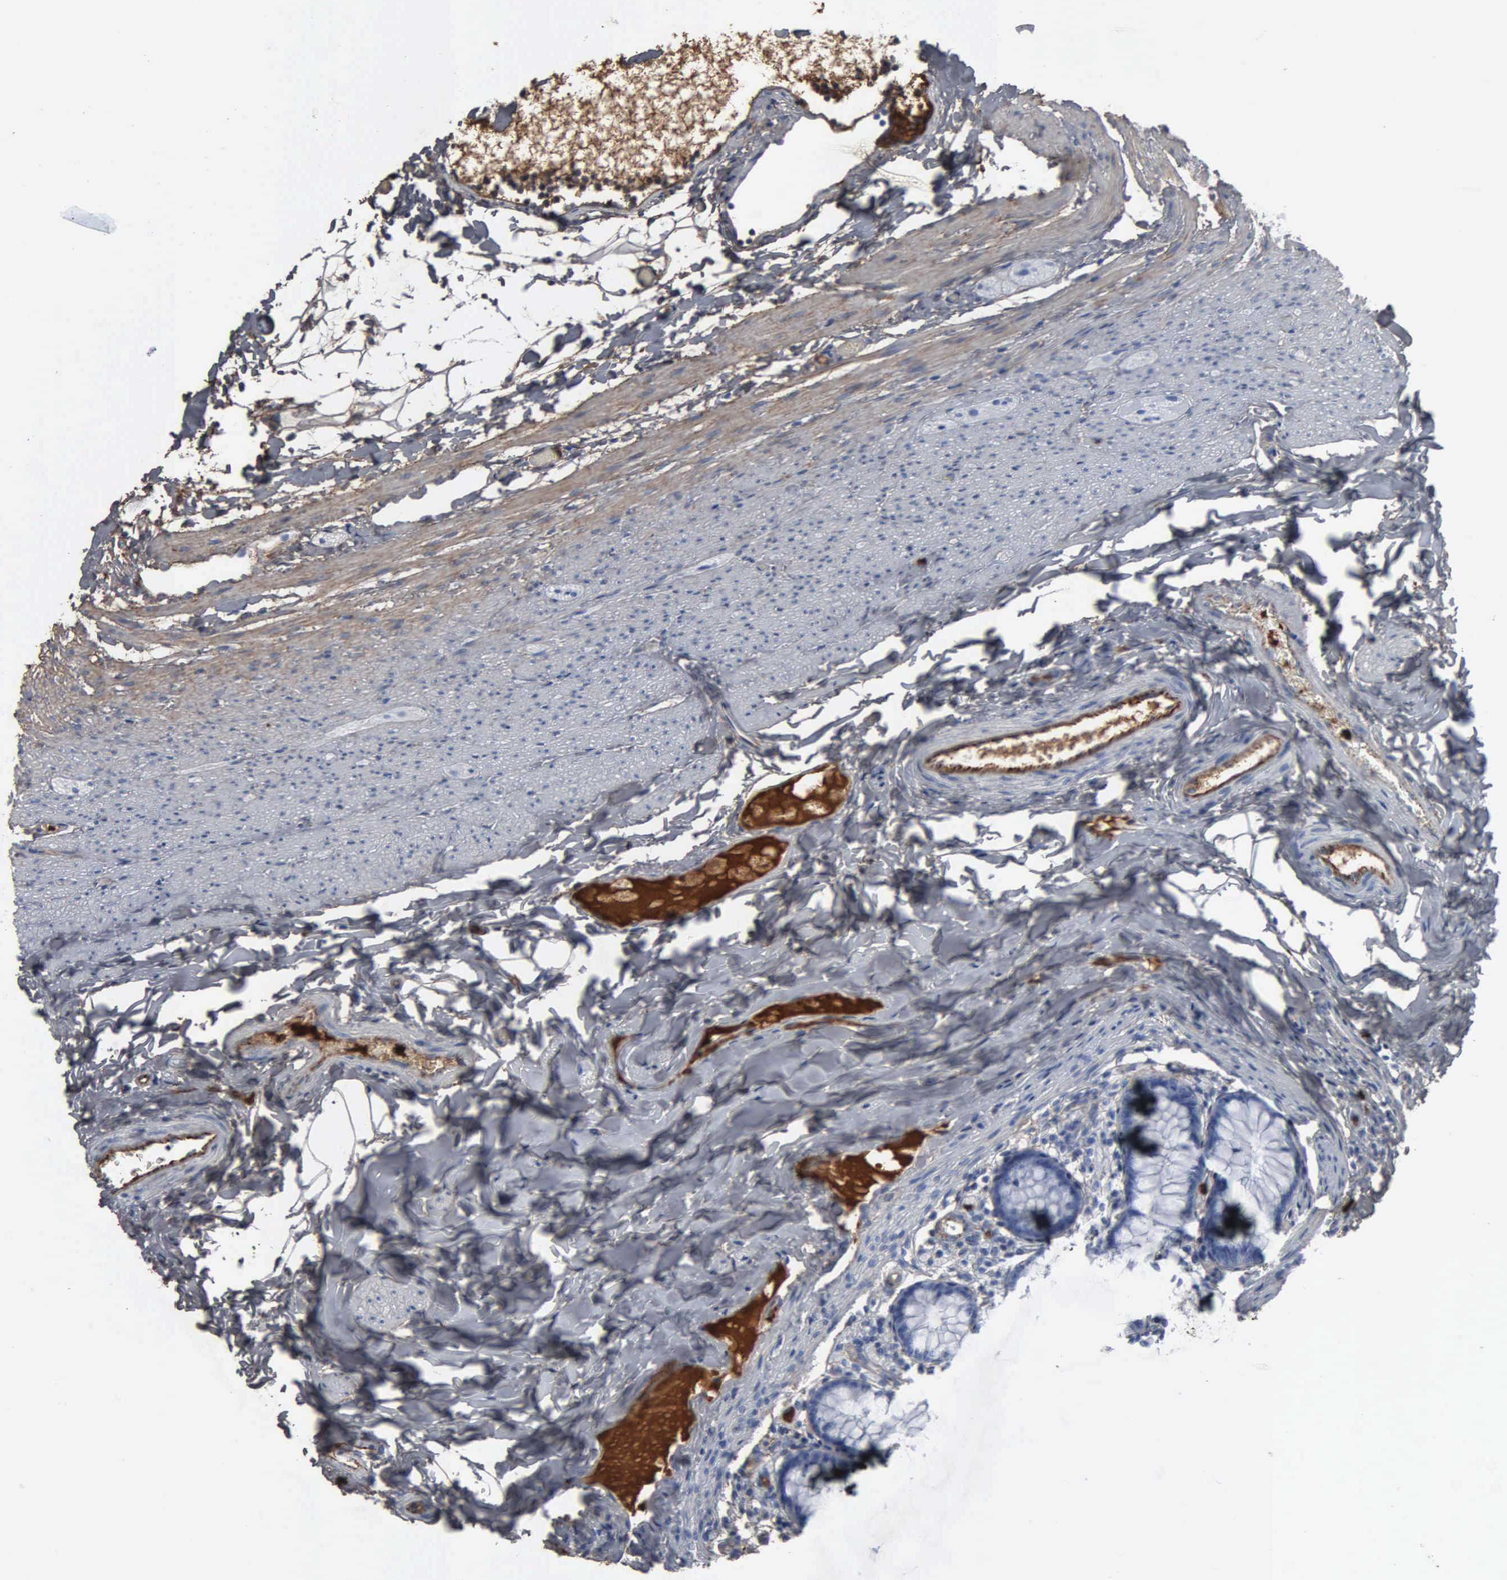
{"staining": {"intensity": "negative", "quantity": "none", "location": "none"}, "tissue": "appendix", "cell_type": "Glandular cells", "image_type": "normal", "snomed": [{"axis": "morphology", "description": "Normal tissue, NOS"}, {"axis": "topography", "description": "Appendix"}], "caption": "Immunohistochemistry (IHC) image of unremarkable appendix: human appendix stained with DAB reveals no significant protein positivity in glandular cells.", "gene": "FN1", "patient": {"sex": "male", "age": 7}}